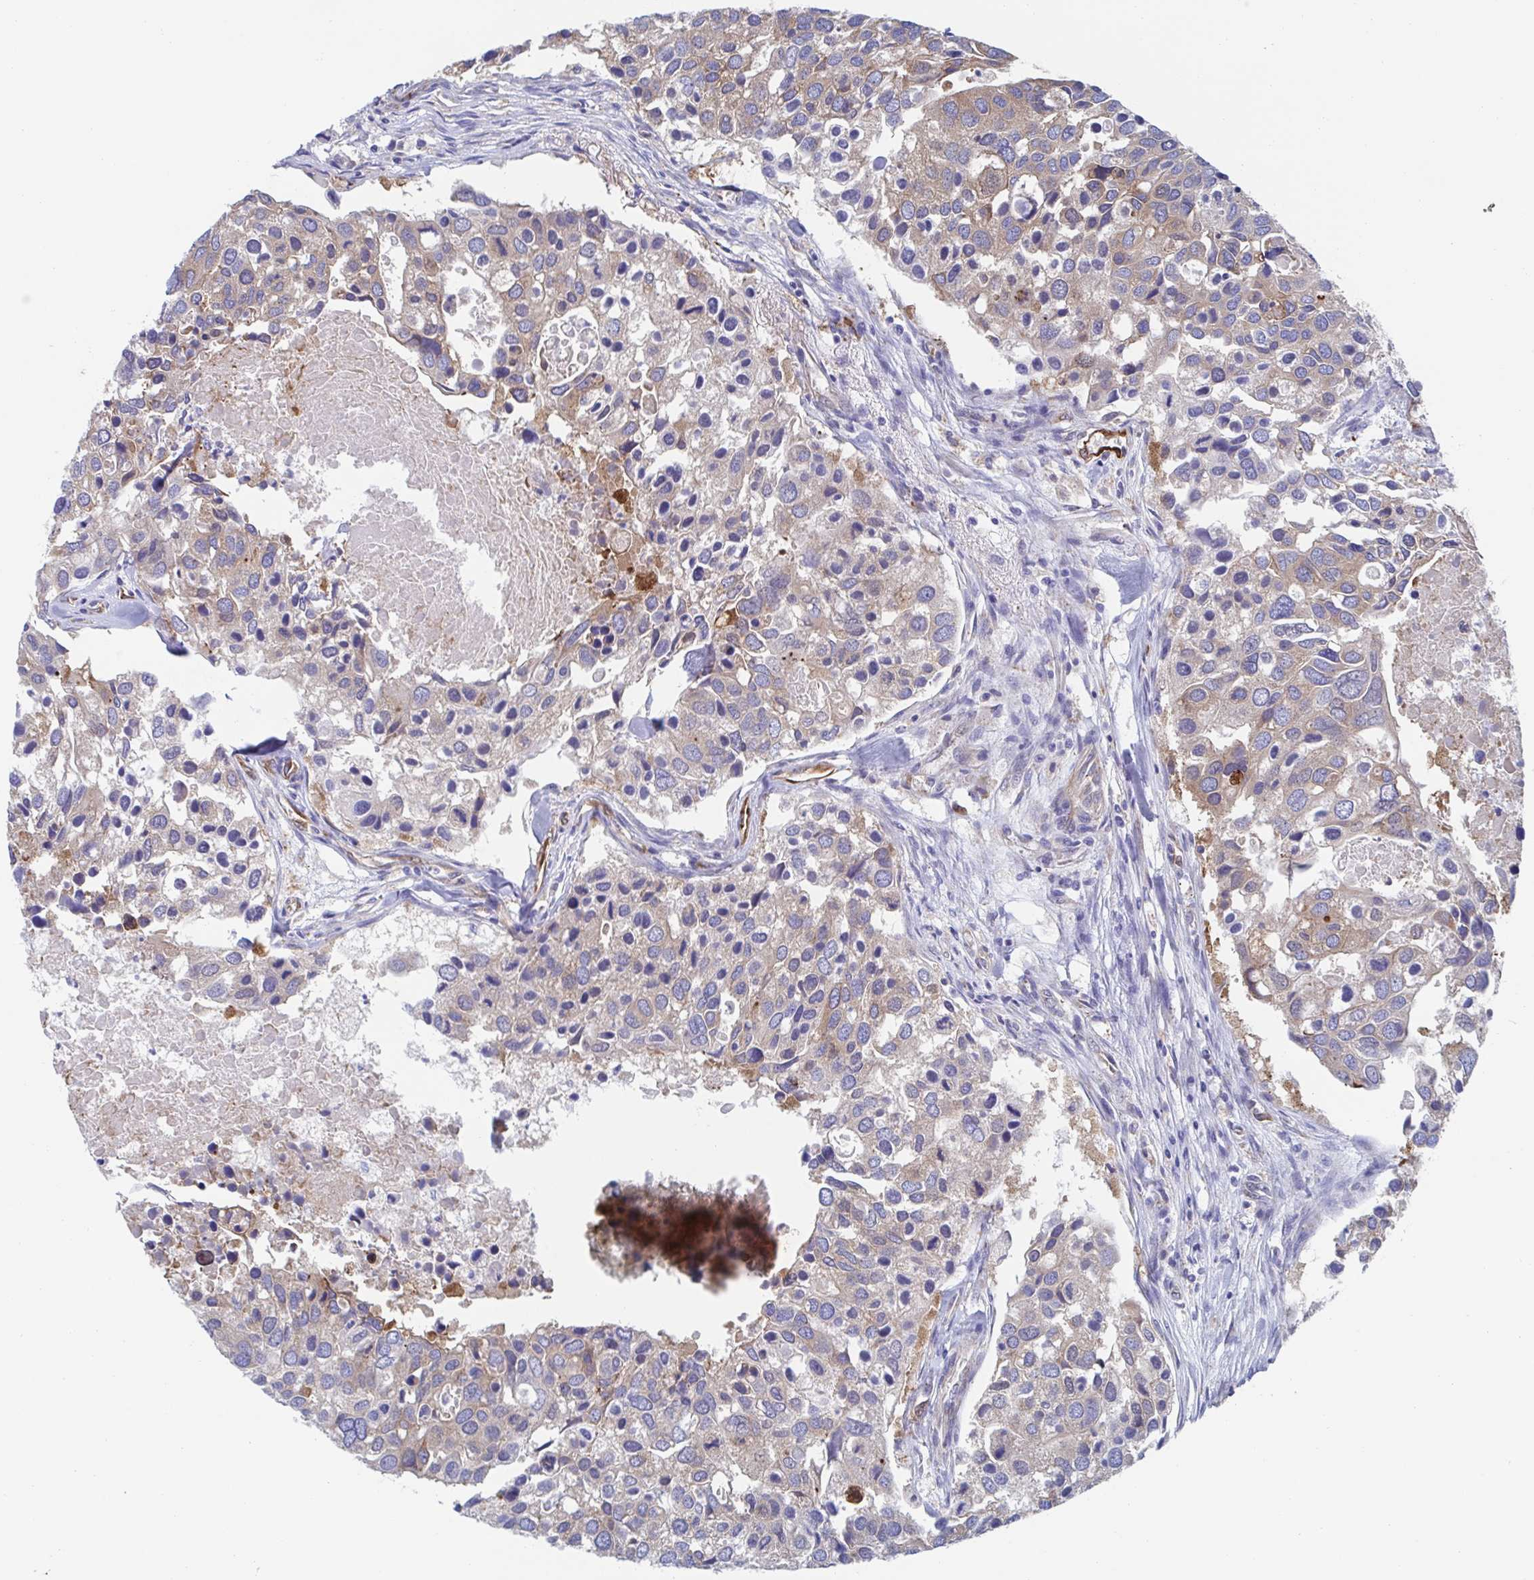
{"staining": {"intensity": "moderate", "quantity": "25%-75%", "location": "cytoplasmic/membranous"}, "tissue": "breast cancer", "cell_type": "Tumor cells", "image_type": "cancer", "snomed": [{"axis": "morphology", "description": "Duct carcinoma"}, {"axis": "topography", "description": "Breast"}], "caption": "Brown immunohistochemical staining in breast infiltrating ductal carcinoma demonstrates moderate cytoplasmic/membranous positivity in about 25%-75% of tumor cells.", "gene": "KLC3", "patient": {"sex": "female", "age": 83}}